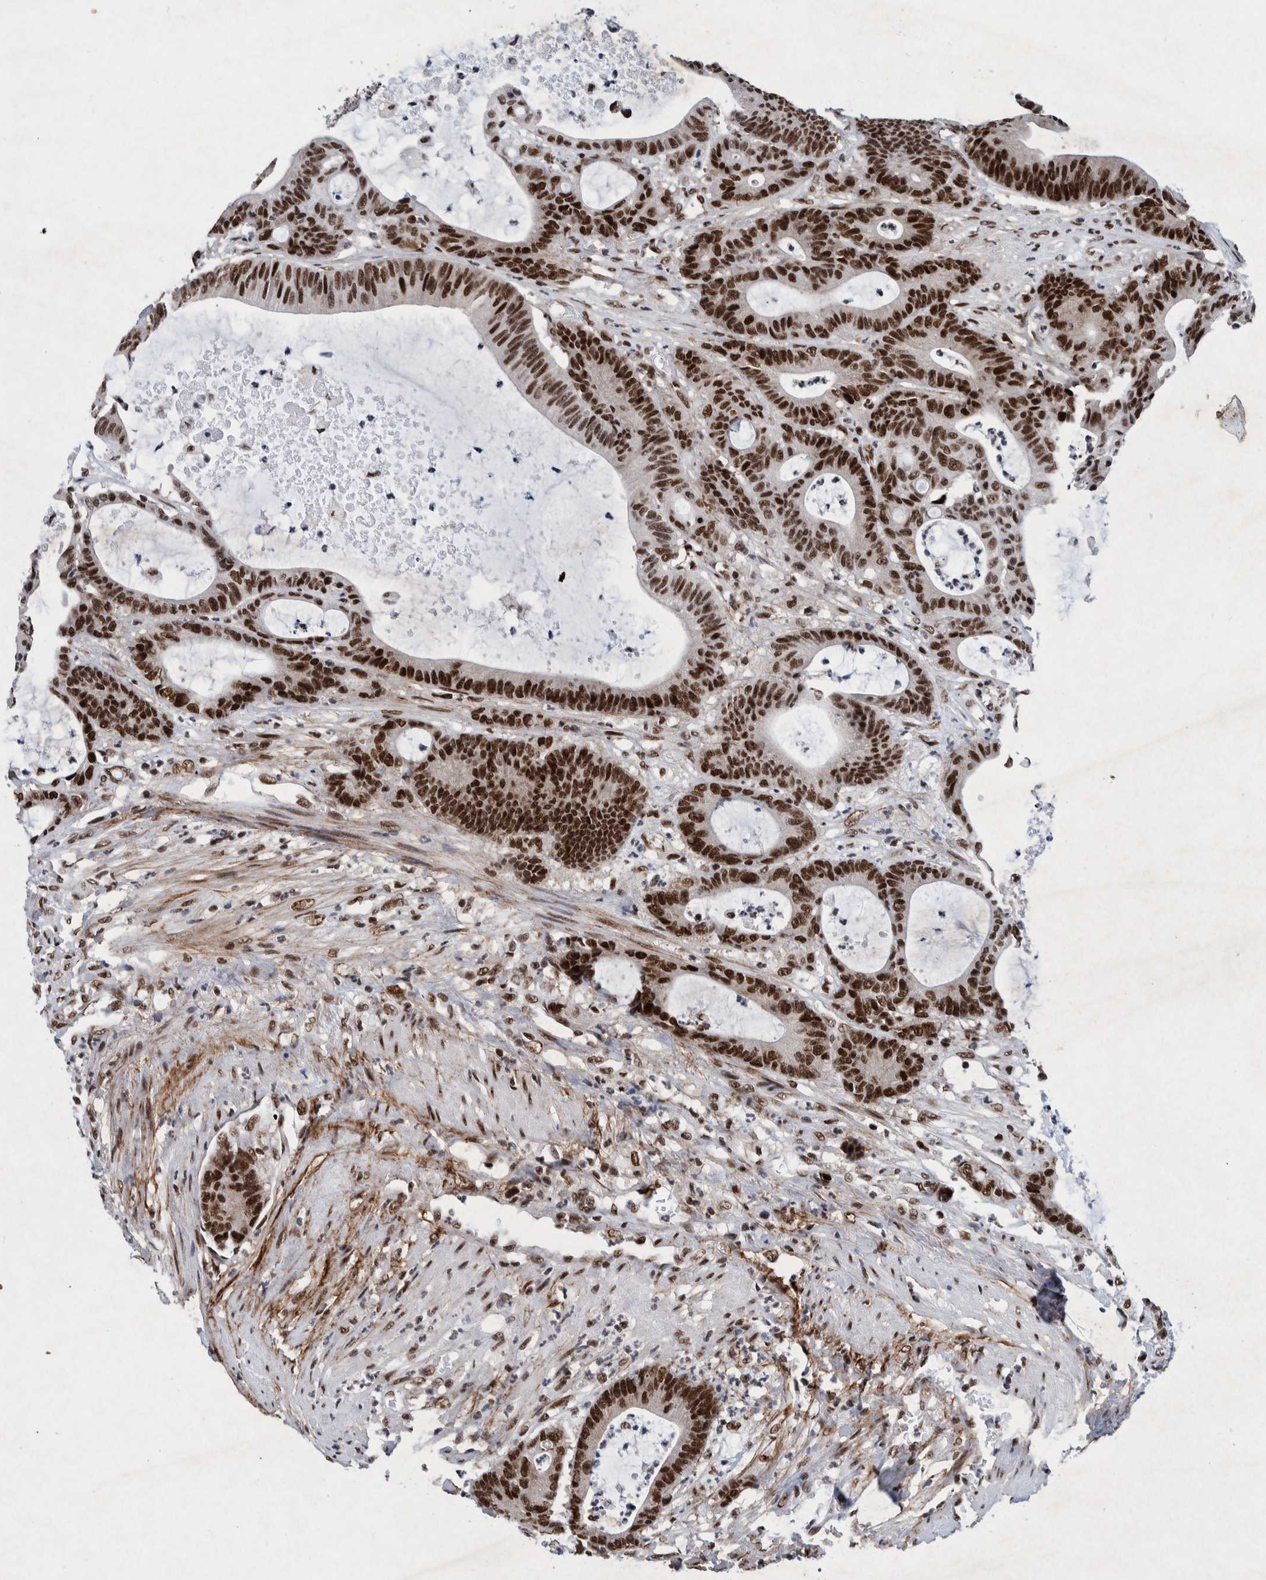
{"staining": {"intensity": "strong", "quantity": ">75%", "location": "nuclear"}, "tissue": "colorectal cancer", "cell_type": "Tumor cells", "image_type": "cancer", "snomed": [{"axis": "morphology", "description": "Adenocarcinoma, NOS"}, {"axis": "topography", "description": "Colon"}], "caption": "IHC staining of adenocarcinoma (colorectal), which displays high levels of strong nuclear positivity in about >75% of tumor cells indicating strong nuclear protein positivity. The staining was performed using DAB (3,3'-diaminobenzidine) (brown) for protein detection and nuclei were counterstained in hematoxylin (blue).", "gene": "TAF10", "patient": {"sex": "female", "age": 84}}